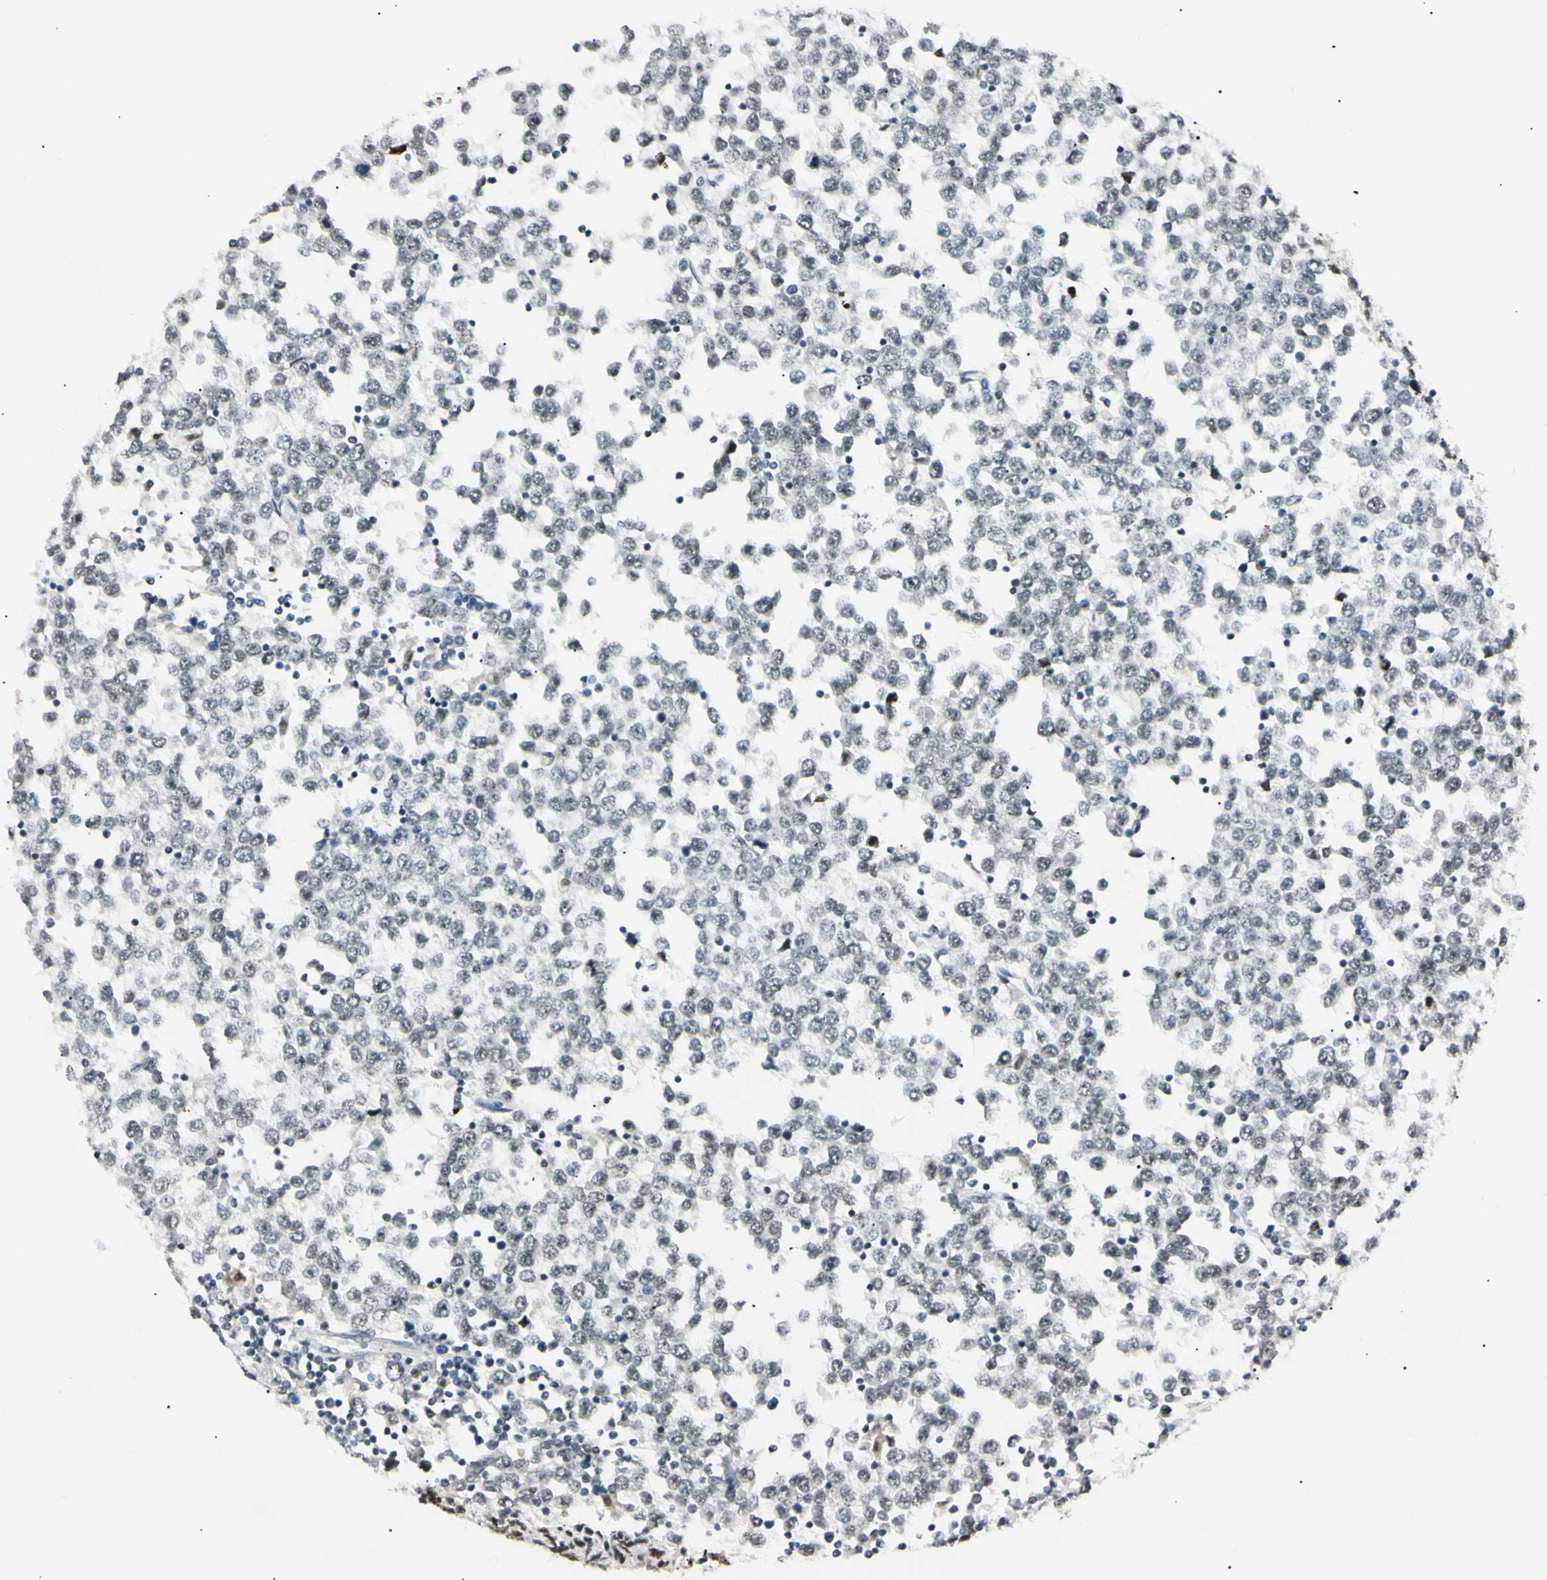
{"staining": {"intensity": "negative", "quantity": "none", "location": "none"}, "tissue": "testis cancer", "cell_type": "Tumor cells", "image_type": "cancer", "snomed": [{"axis": "morphology", "description": "Seminoma, NOS"}, {"axis": "topography", "description": "Testis"}], "caption": "A high-resolution micrograph shows immunohistochemistry (IHC) staining of testis cancer, which exhibits no significant positivity in tumor cells. Brightfield microscopy of immunohistochemistry stained with DAB (3,3'-diaminobenzidine) (brown) and hematoxylin (blue), captured at high magnification.", "gene": "ZNF134", "patient": {"sex": "male", "age": 65}}